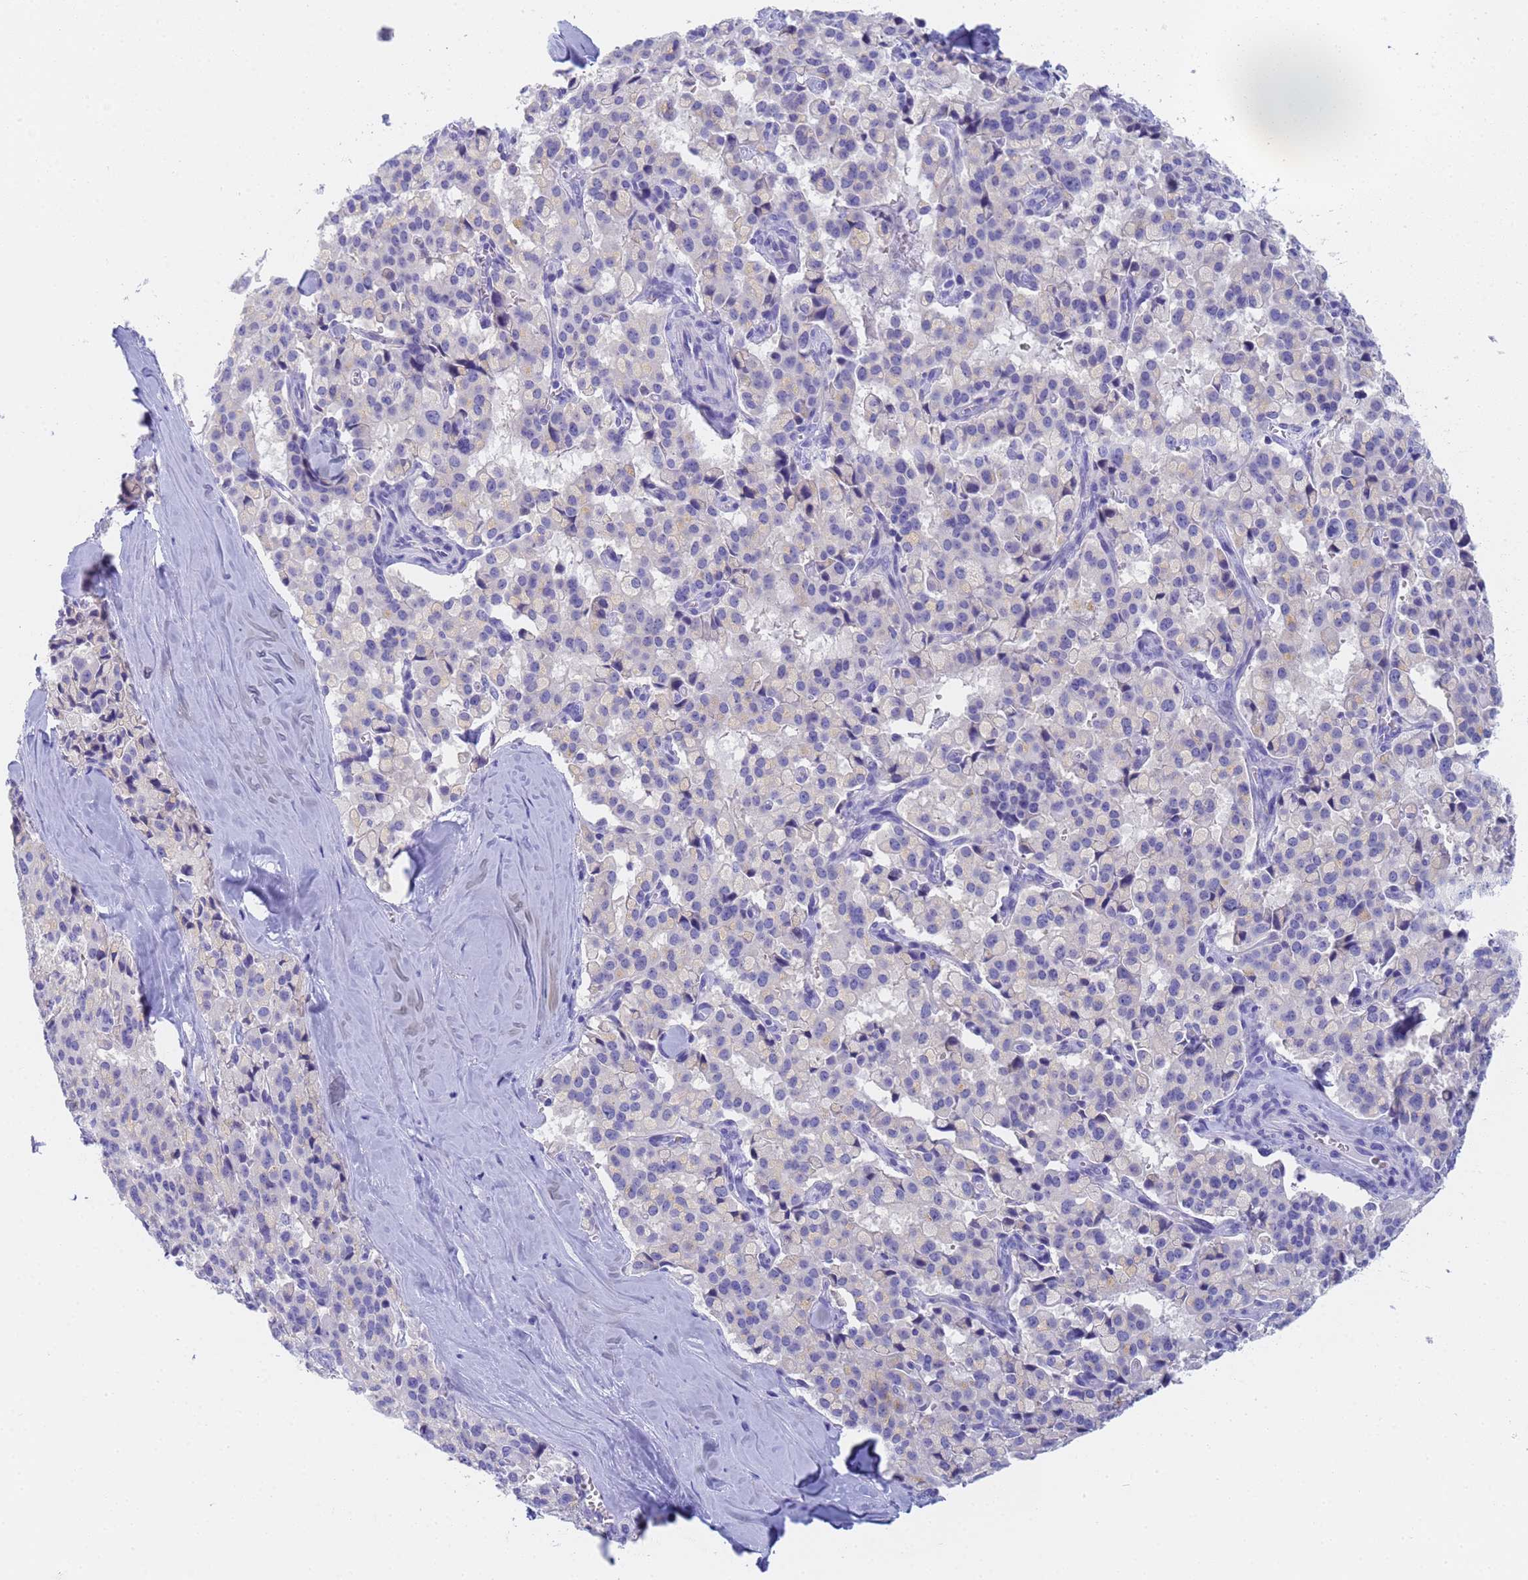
{"staining": {"intensity": "negative", "quantity": "none", "location": "none"}, "tissue": "pancreatic cancer", "cell_type": "Tumor cells", "image_type": "cancer", "snomed": [{"axis": "morphology", "description": "Adenocarcinoma, NOS"}, {"axis": "topography", "description": "Pancreas"}], "caption": "The image reveals no staining of tumor cells in pancreatic cancer (adenocarcinoma).", "gene": "STATH", "patient": {"sex": "male", "age": 65}}